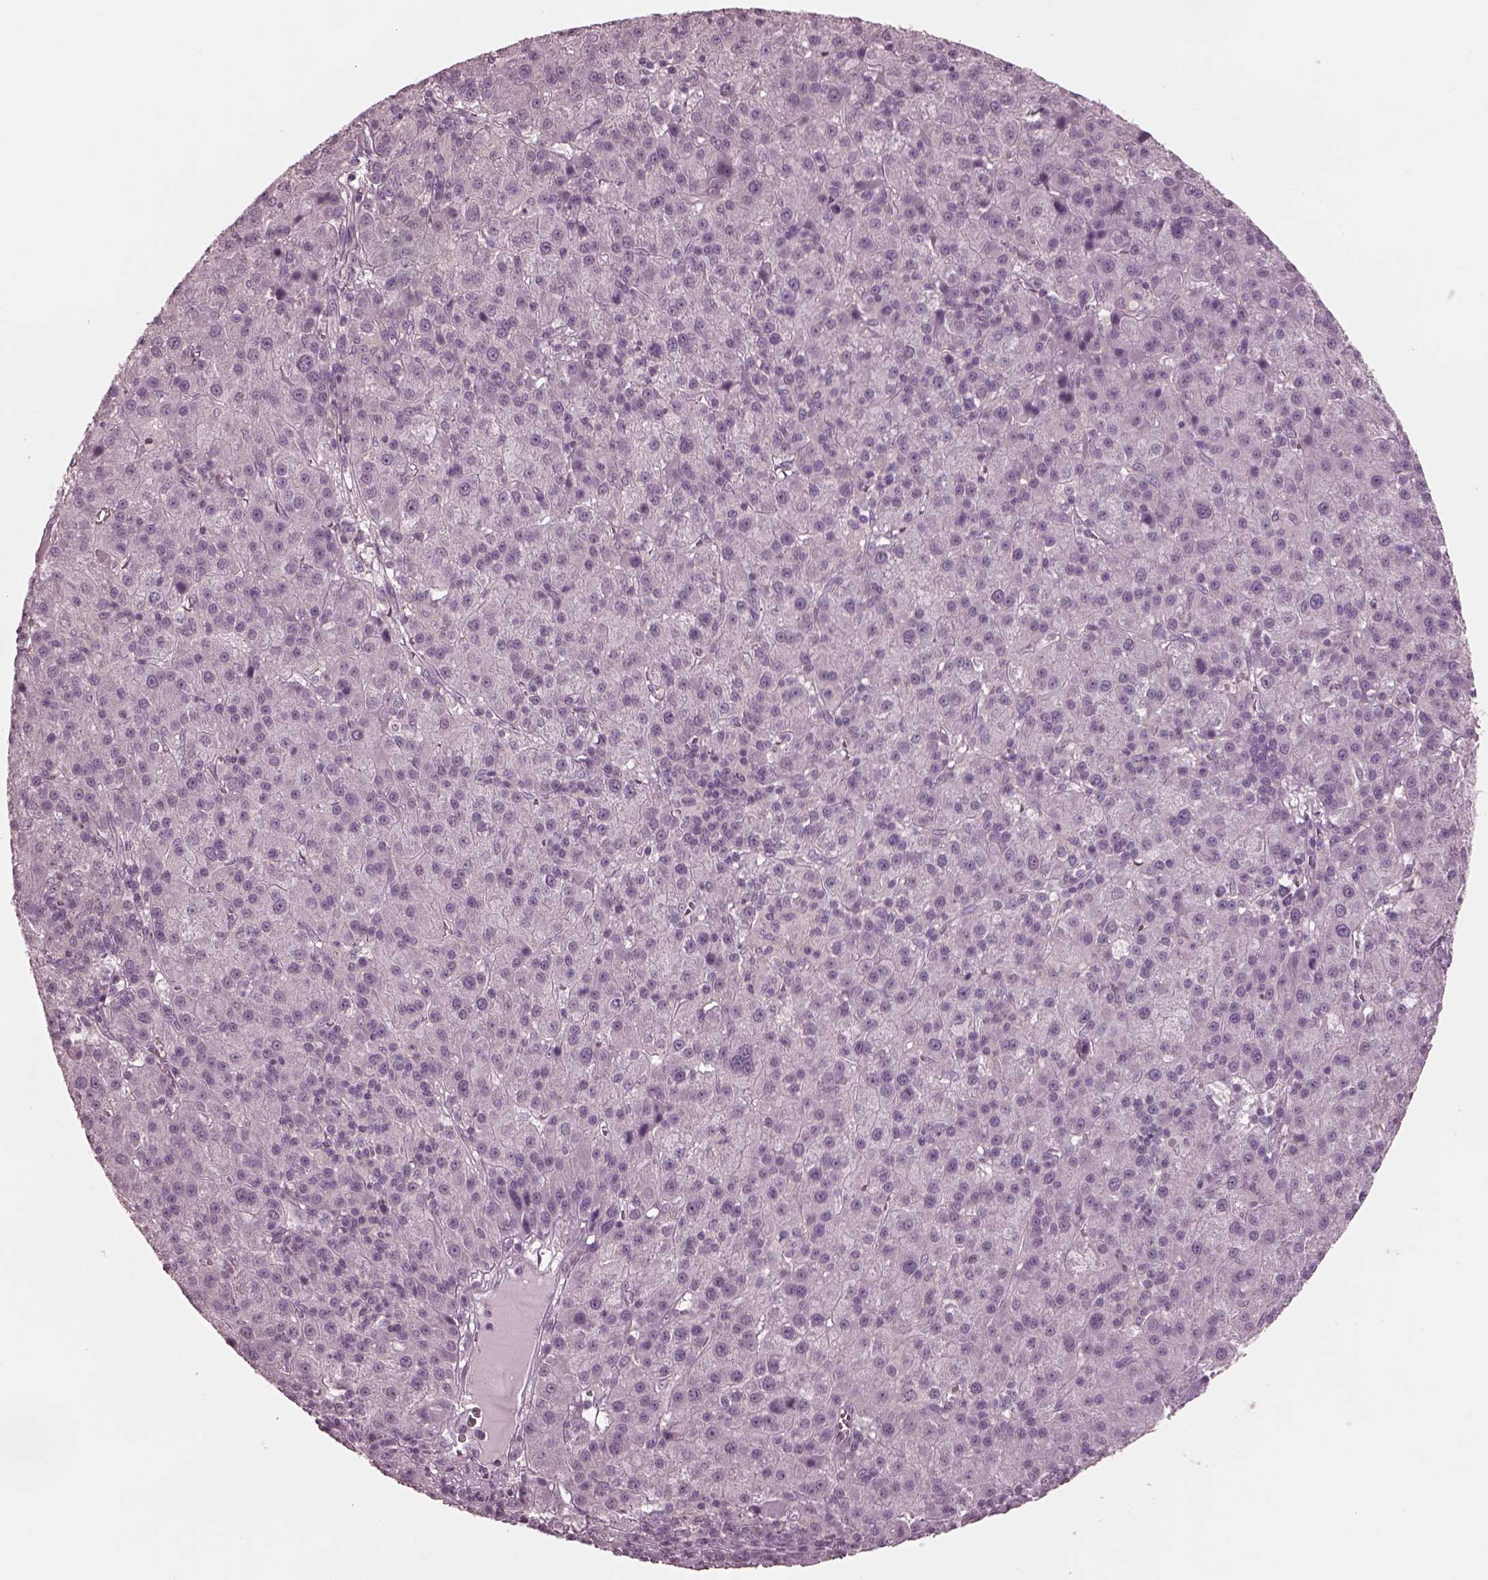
{"staining": {"intensity": "negative", "quantity": "none", "location": "none"}, "tissue": "liver cancer", "cell_type": "Tumor cells", "image_type": "cancer", "snomed": [{"axis": "morphology", "description": "Carcinoma, Hepatocellular, NOS"}, {"axis": "topography", "description": "Liver"}], "caption": "DAB (3,3'-diaminobenzidine) immunohistochemical staining of liver cancer (hepatocellular carcinoma) shows no significant expression in tumor cells.", "gene": "YY2", "patient": {"sex": "female", "age": 60}}